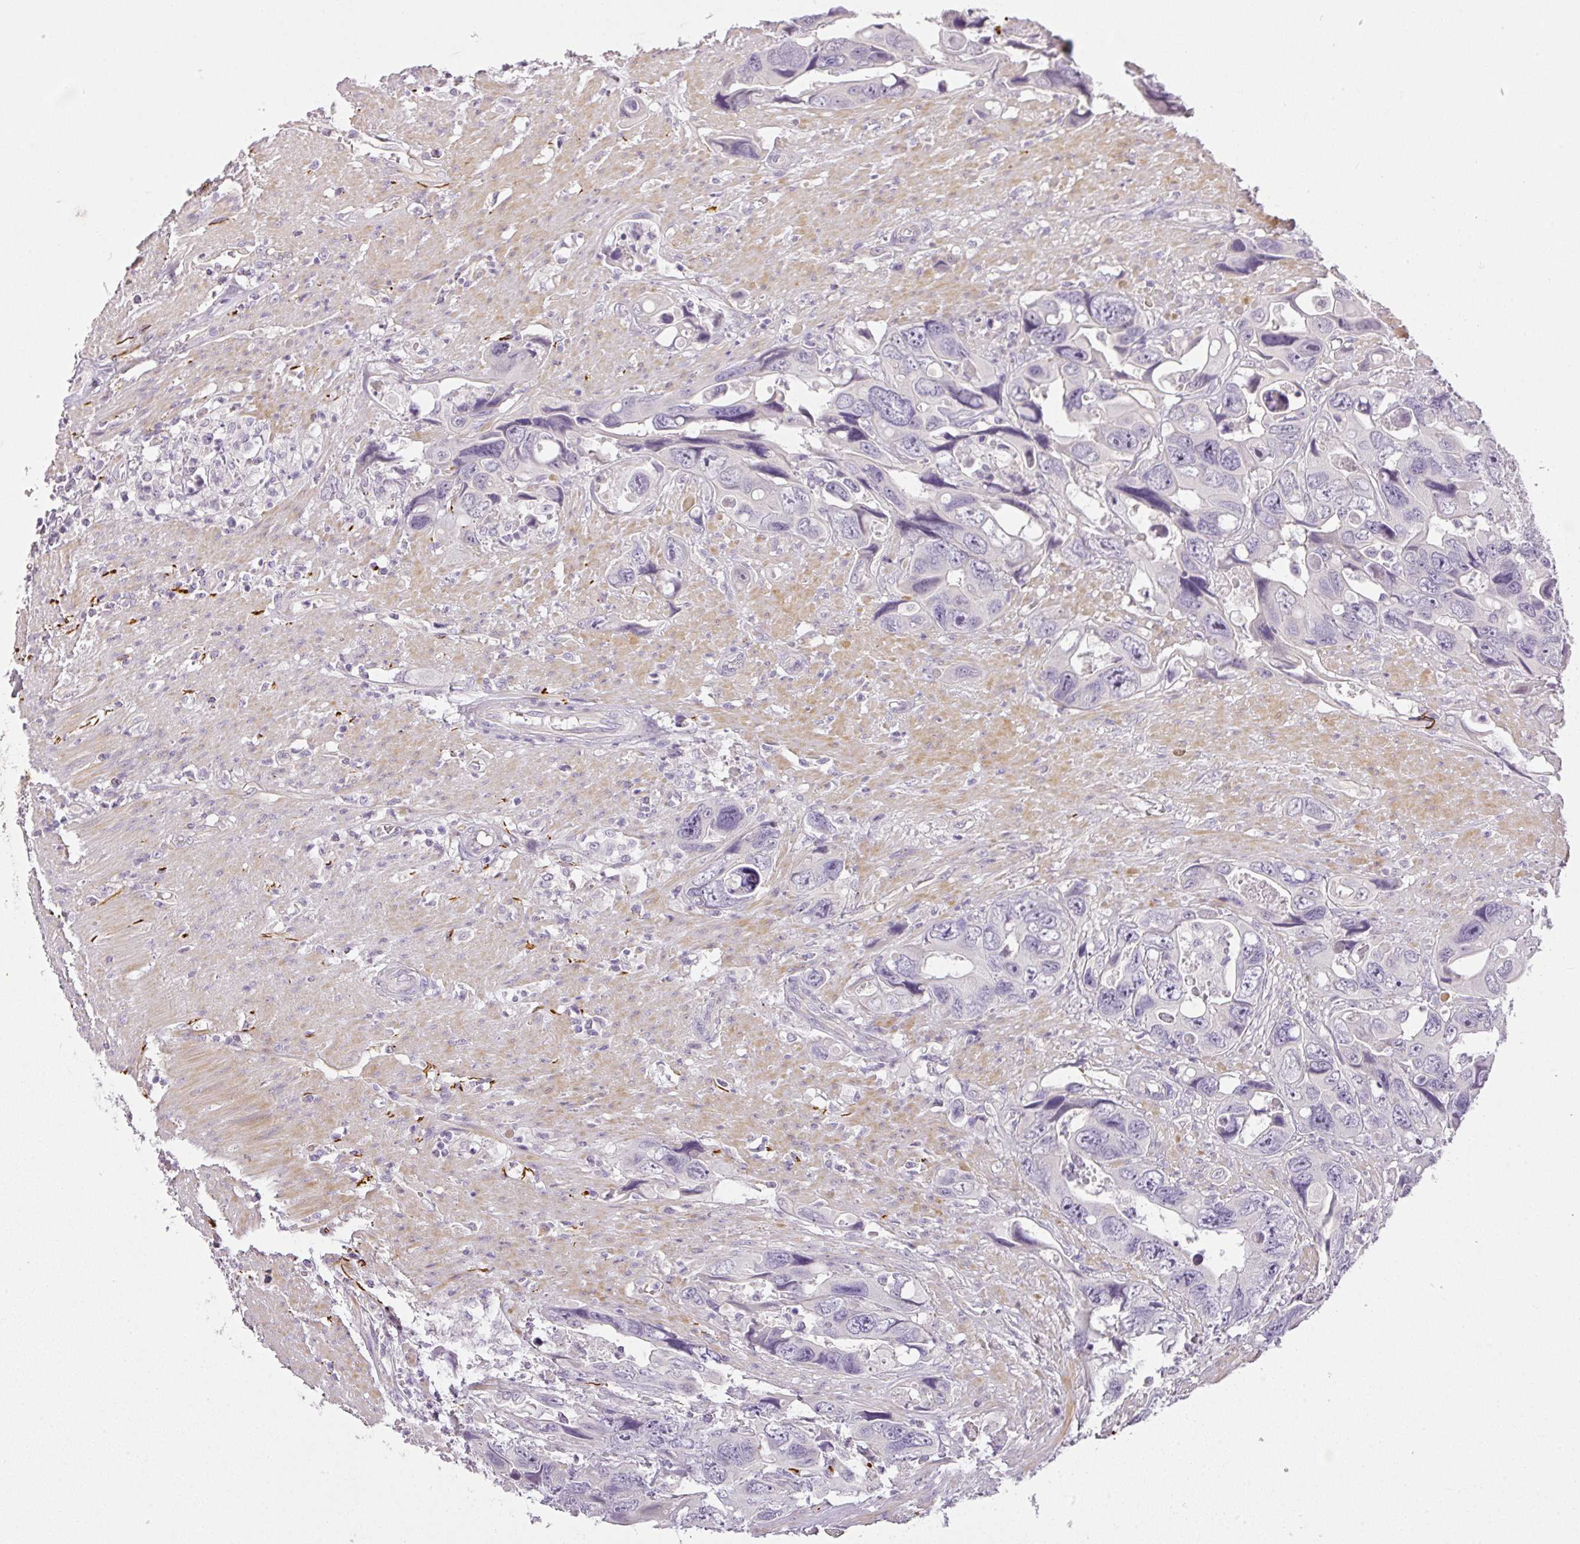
{"staining": {"intensity": "negative", "quantity": "none", "location": "none"}, "tissue": "colorectal cancer", "cell_type": "Tumor cells", "image_type": "cancer", "snomed": [{"axis": "morphology", "description": "Adenocarcinoma, NOS"}, {"axis": "topography", "description": "Rectum"}], "caption": "An immunohistochemistry (IHC) photomicrograph of colorectal cancer is shown. There is no staining in tumor cells of colorectal cancer.", "gene": "RAX2", "patient": {"sex": "male", "age": 57}}